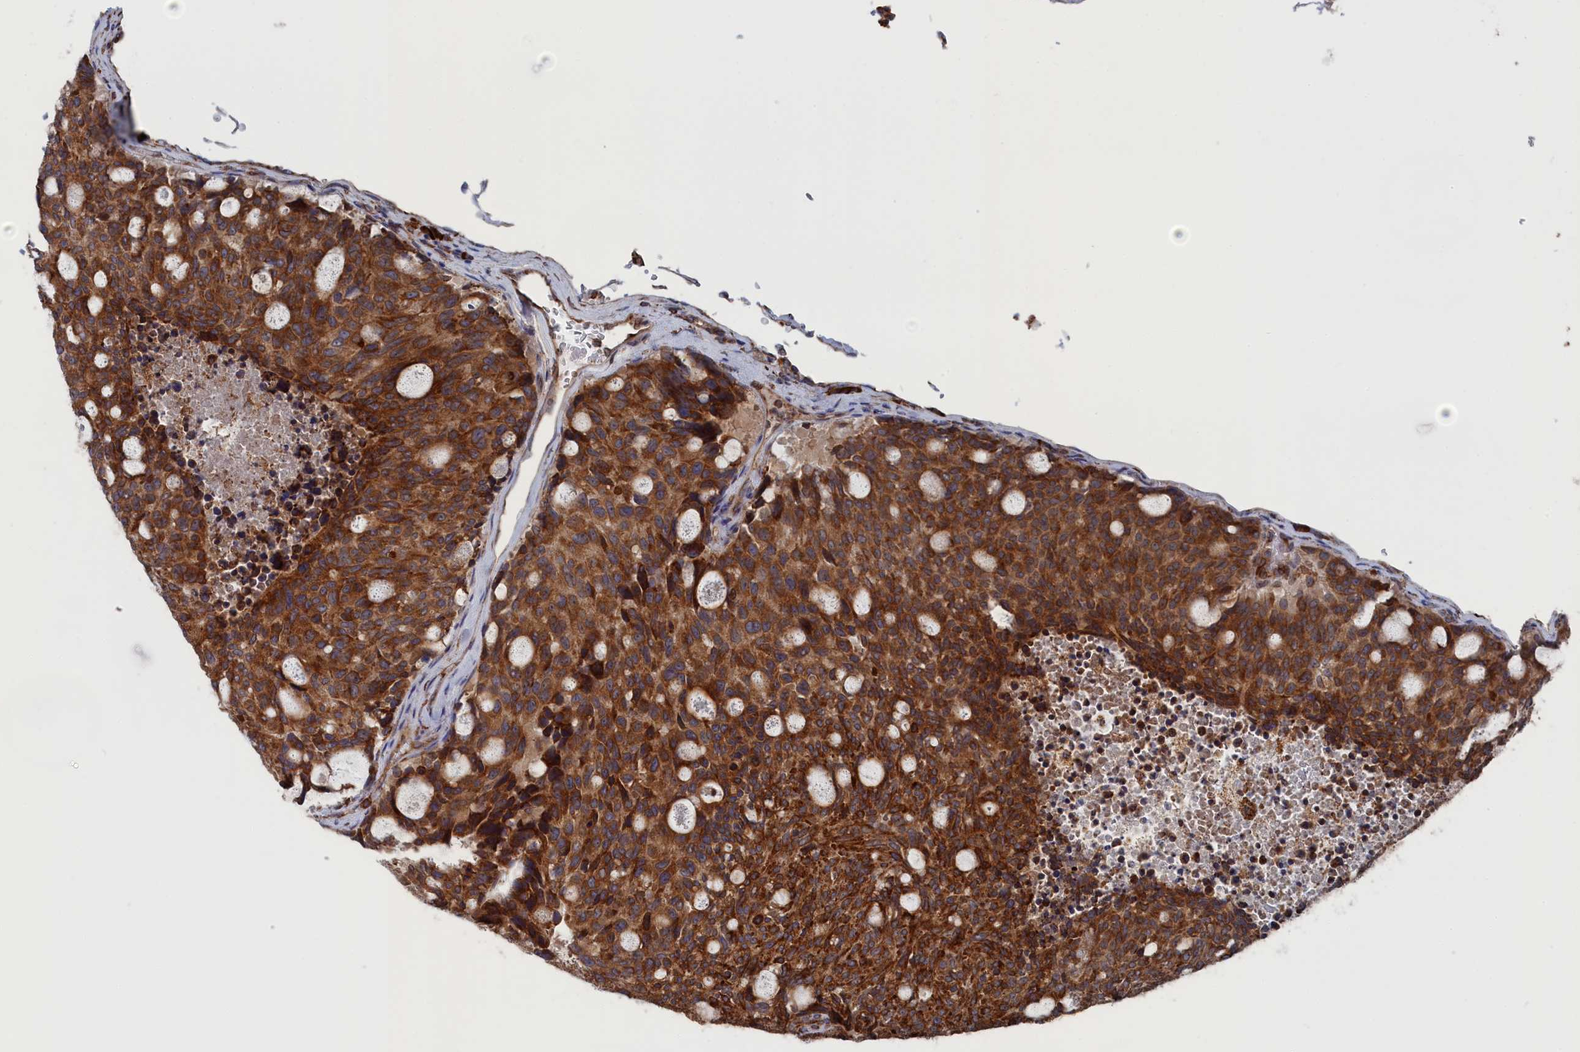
{"staining": {"intensity": "strong", "quantity": ">75%", "location": "cytoplasmic/membranous"}, "tissue": "carcinoid", "cell_type": "Tumor cells", "image_type": "cancer", "snomed": [{"axis": "morphology", "description": "Carcinoid, malignant, NOS"}, {"axis": "topography", "description": "Pancreas"}], "caption": "Immunohistochemical staining of malignant carcinoid shows high levels of strong cytoplasmic/membranous protein expression in approximately >75% of tumor cells.", "gene": "BPIFB6", "patient": {"sex": "female", "age": 54}}